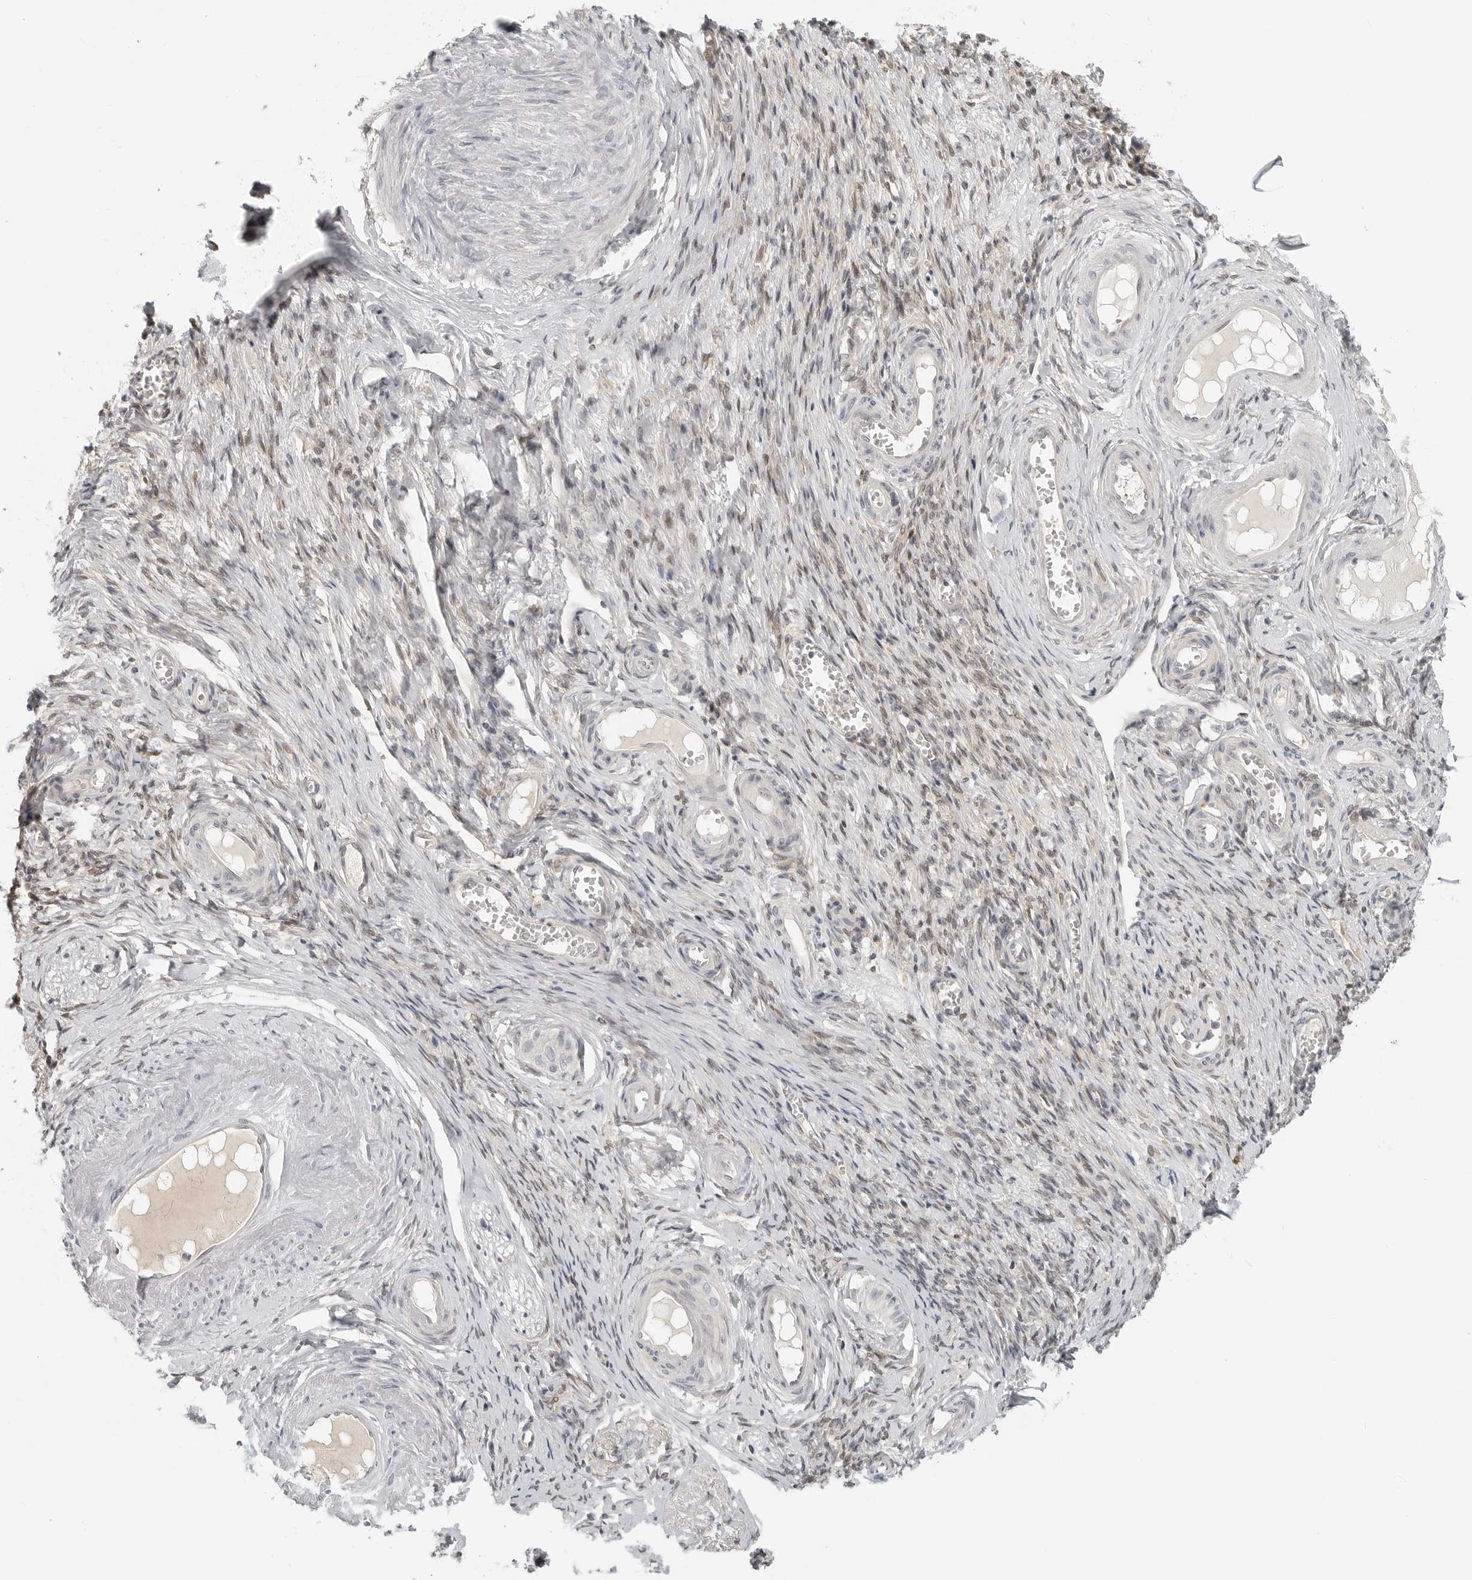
{"staining": {"intensity": "negative", "quantity": "none", "location": "none"}, "tissue": "adipose tissue", "cell_type": "Adipocytes", "image_type": "normal", "snomed": [{"axis": "morphology", "description": "Normal tissue, NOS"}, {"axis": "topography", "description": "Vascular tissue"}, {"axis": "topography", "description": "Fallopian tube"}, {"axis": "topography", "description": "Ovary"}], "caption": "Immunohistochemical staining of normal human adipose tissue displays no significant expression in adipocytes.", "gene": "CTIF", "patient": {"sex": "female", "age": 67}}